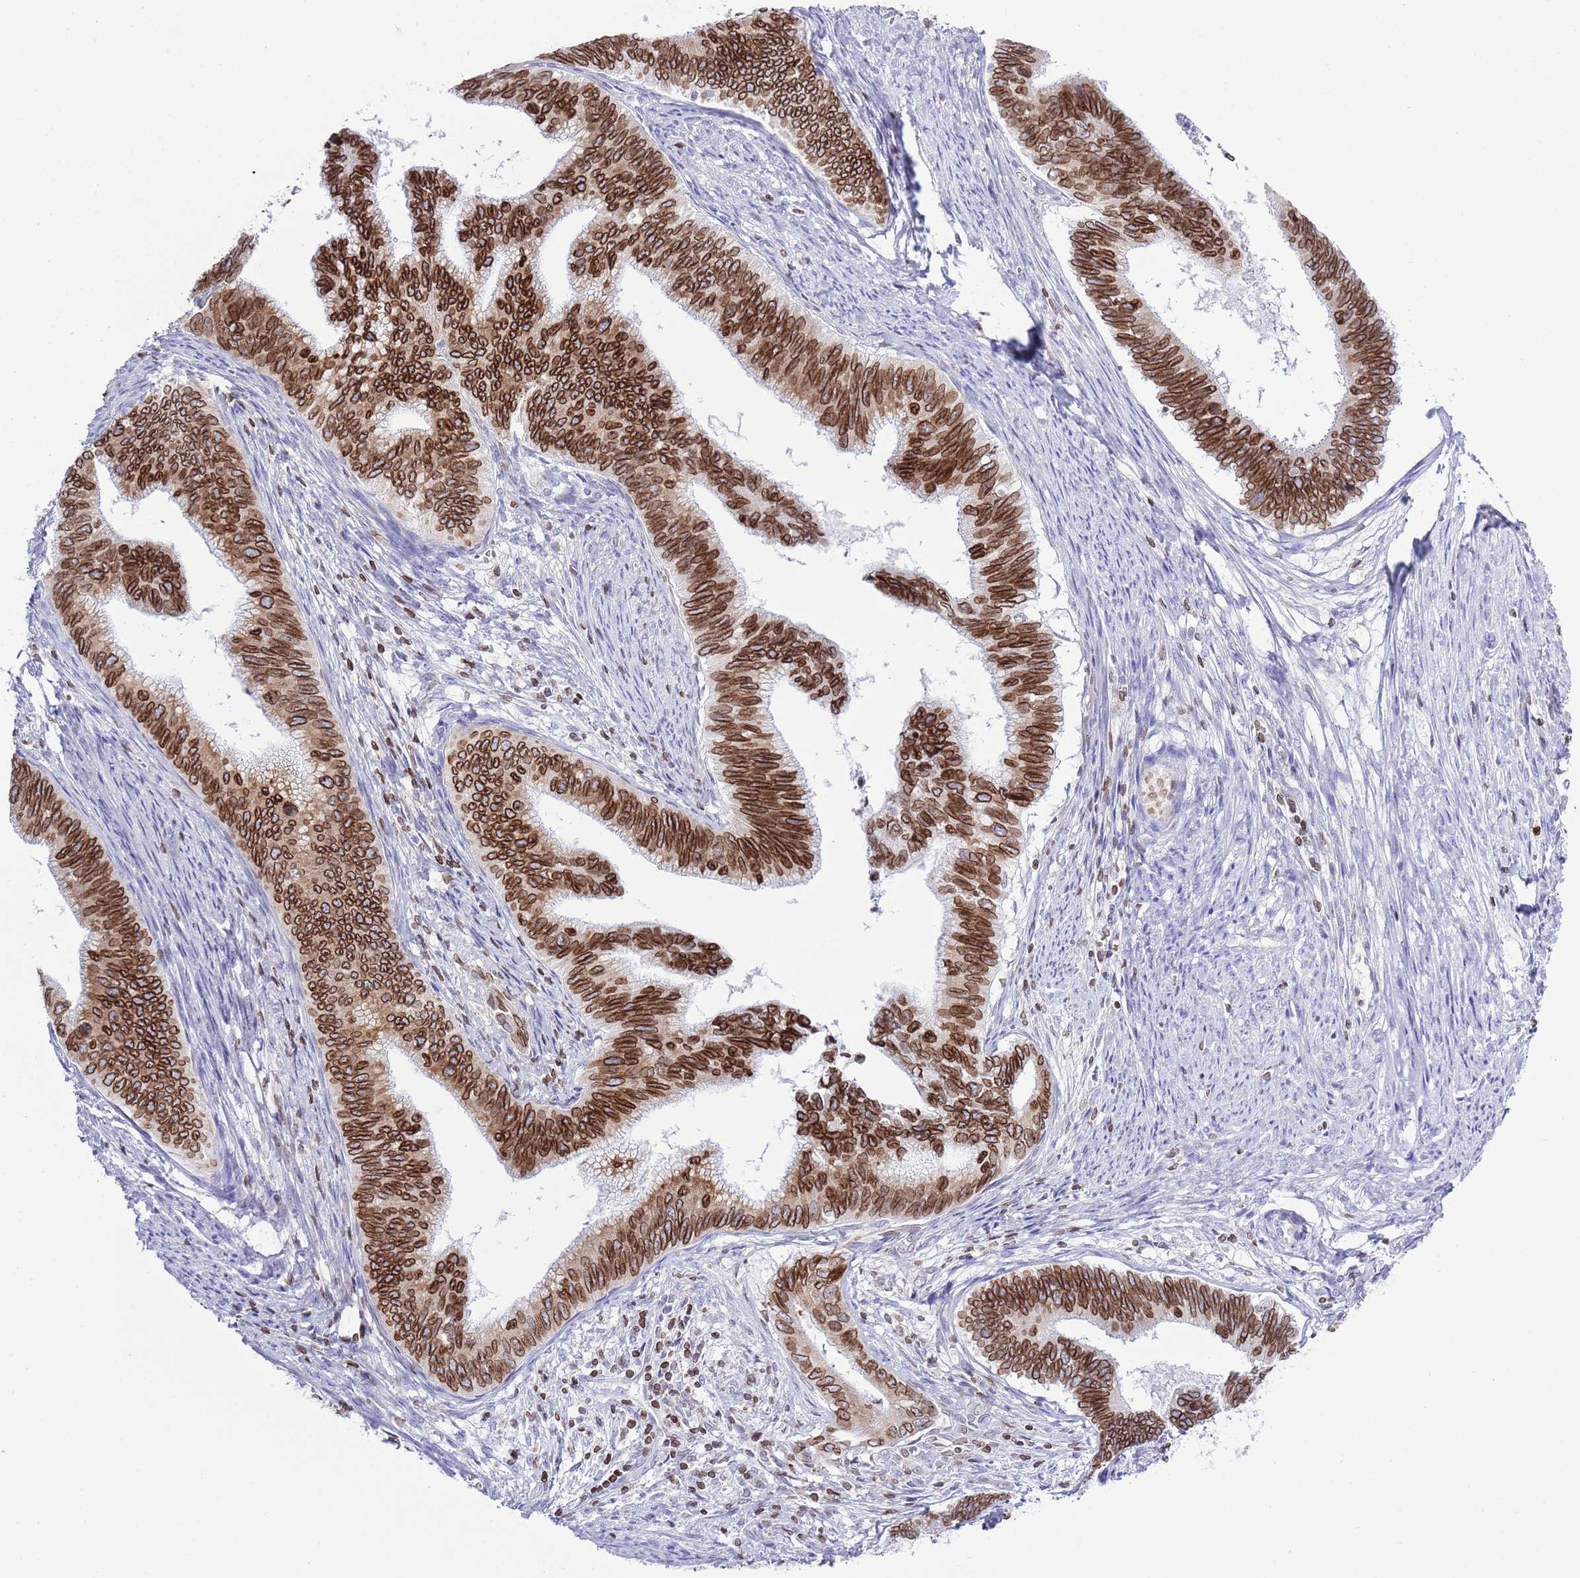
{"staining": {"intensity": "strong", "quantity": ">75%", "location": "cytoplasmic/membranous,nuclear"}, "tissue": "cervical cancer", "cell_type": "Tumor cells", "image_type": "cancer", "snomed": [{"axis": "morphology", "description": "Adenocarcinoma, NOS"}, {"axis": "topography", "description": "Cervix"}], "caption": "An image of cervical cancer stained for a protein shows strong cytoplasmic/membranous and nuclear brown staining in tumor cells. Nuclei are stained in blue.", "gene": "LBR", "patient": {"sex": "female", "age": 42}}